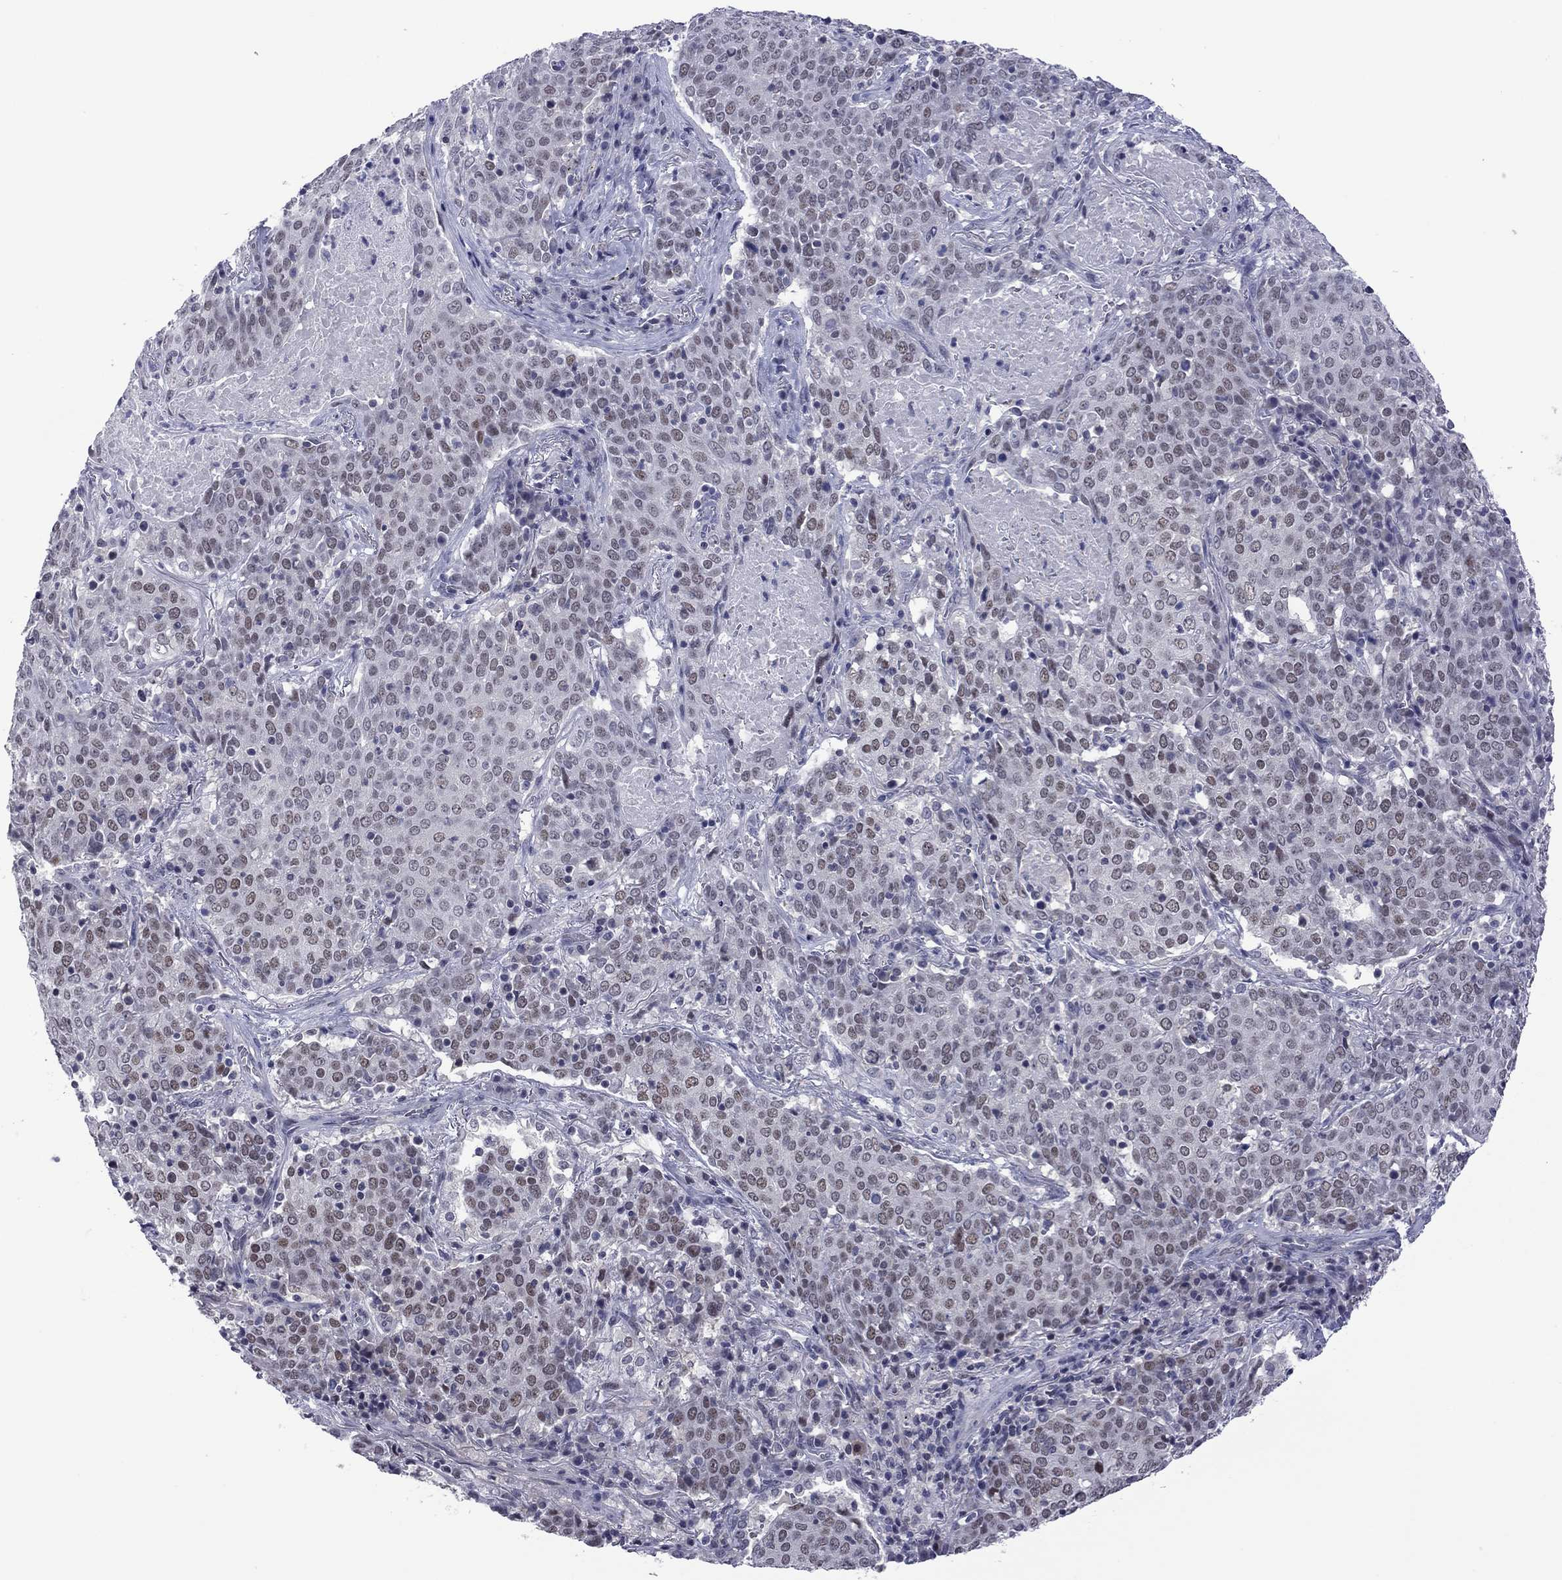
{"staining": {"intensity": "weak", "quantity": "<25%", "location": "nuclear"}, "tissue": "lung cancer", "cell_type": "Tumor cells", "image_type": "cancer", "snomed": [{"axis": "morphology", "description": "Squamous cell carcinoma, NOS"}, {"axis": "topography", "description": "Lung"}], "caption": "An IHC image of lung squamous cell carcinoma is shown. There is no staining in tumor cells of lung squamous cell carcinoma.", "gene": "POU5F2", "patient": {"sex": "male", "age": 82}}